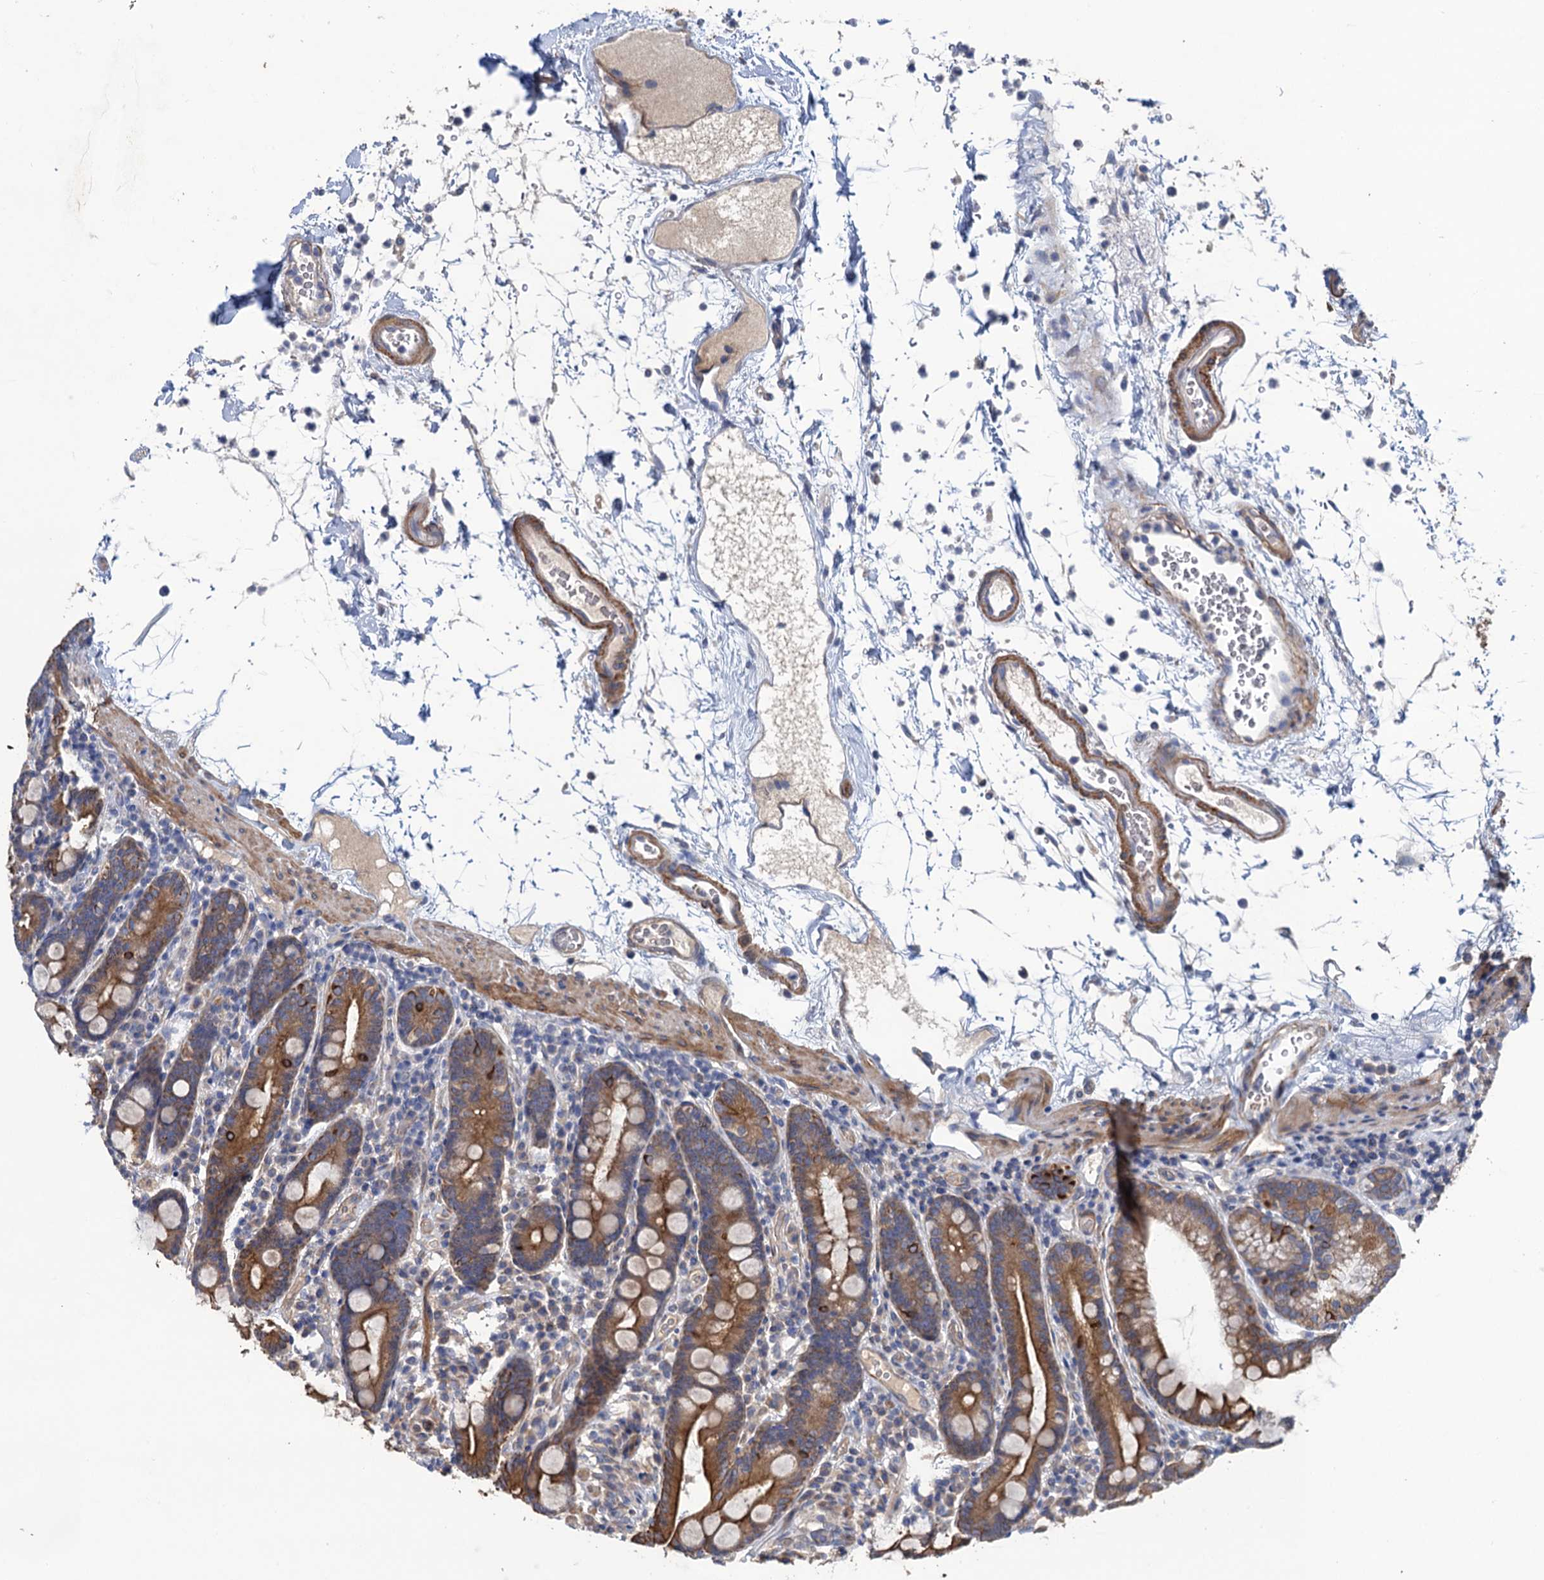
{"staining": {"intensity": "strong", "quantity": ">75%", "location": "cytoplasmic/membranous"}, "tissue": "duodenum", "cell_type": "Glandular cells", "image_type": "normal", "snomed": [{"axis": "morphology", "description": "Normal tissue, NOS"}, {"axis": "topography", "description": "Duodenum"}], "caption": "High-power microscopy captured an immunohistochemistry image of unremarkable duodenum, revealing strong cytoplasmic/membranous staining in about >75% of glandular cells.", "gene": "SMCO3", "patient": {"sex": "male", "age": 54}}